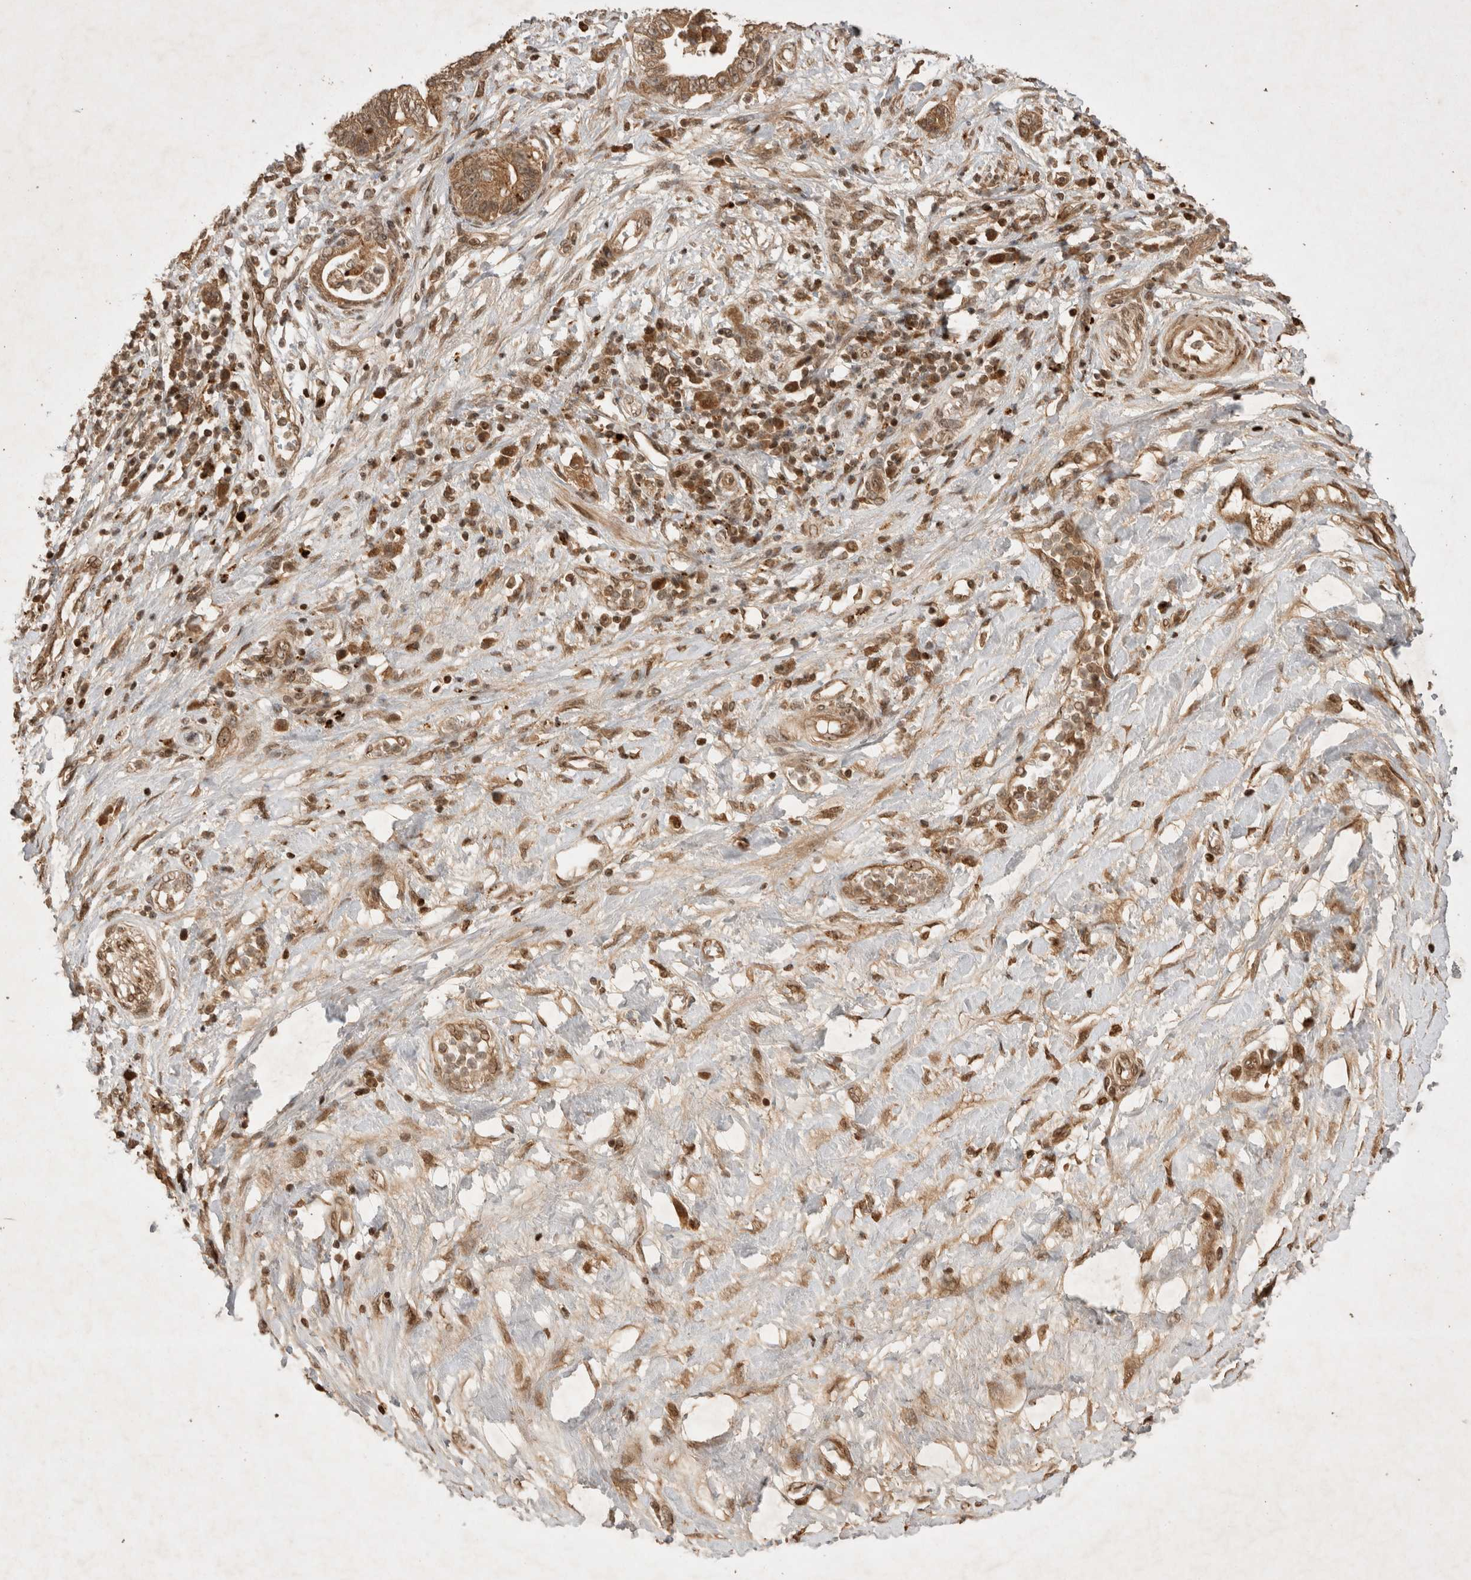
{"staining": {"intensity": "moderate", "quantity": ">75%", "location": "cytoplasmic/membranous"}, "tissue": "pancreatic cancer", "cell_type": "Tumor cells", "image_type": "cancer", "snomed": [{"axis": "morphology", "description": "Adenocarcinoma, NOS"}, {"axis": "topography", "description": "Pancreas"}], "caption": "Immunohistochemical staining of pancreatic cancer (adenocarcinoma) exhibits medium levels of moderate cytoplasmic/membranous protein positivity in about >75% of tumor cells.", "gene": "FAM221A", "patient": {"sex": "female", "age": 73}}